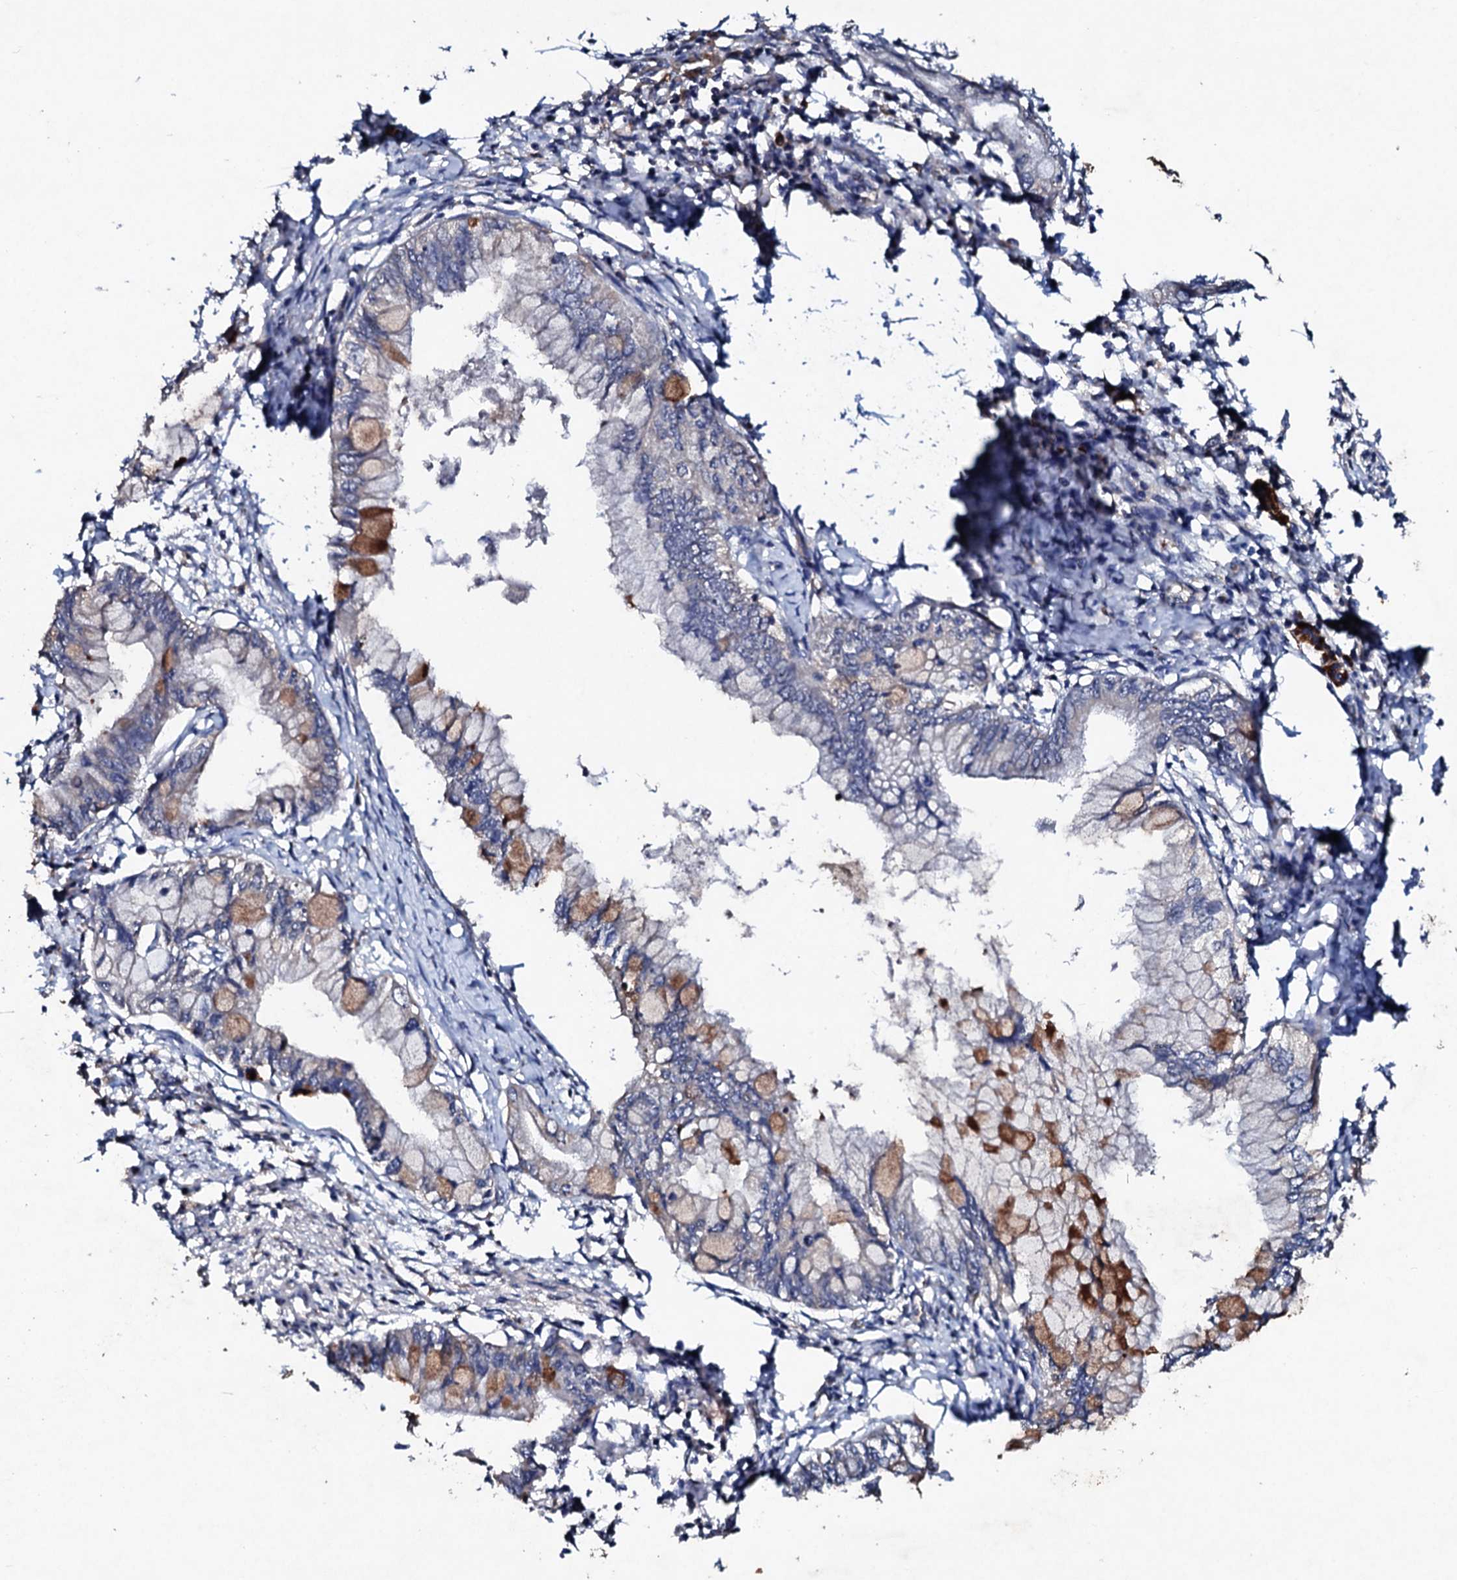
{"staining": {"intensity": "moderate", "quantity": "<25%", "location": "cytoplasmic/membranous"}, "tissue": "pancreatic cancer", "cell_type": "Tumor cells", "image_type": "cancer", "snomed": [{"axis": "morphology", "description": "Adenocarcinoma, NOS"}, {"axis": "topography", "description": "Pancreas"}], "caption": "Tumor cells show low levels of moderate cytoplasmic/membranous staining in approximately <25% of cells in pancreatic cancer (adenocarcinoma).", "gene": "KERA", "patient": {"sex": "male", "age": 48}}